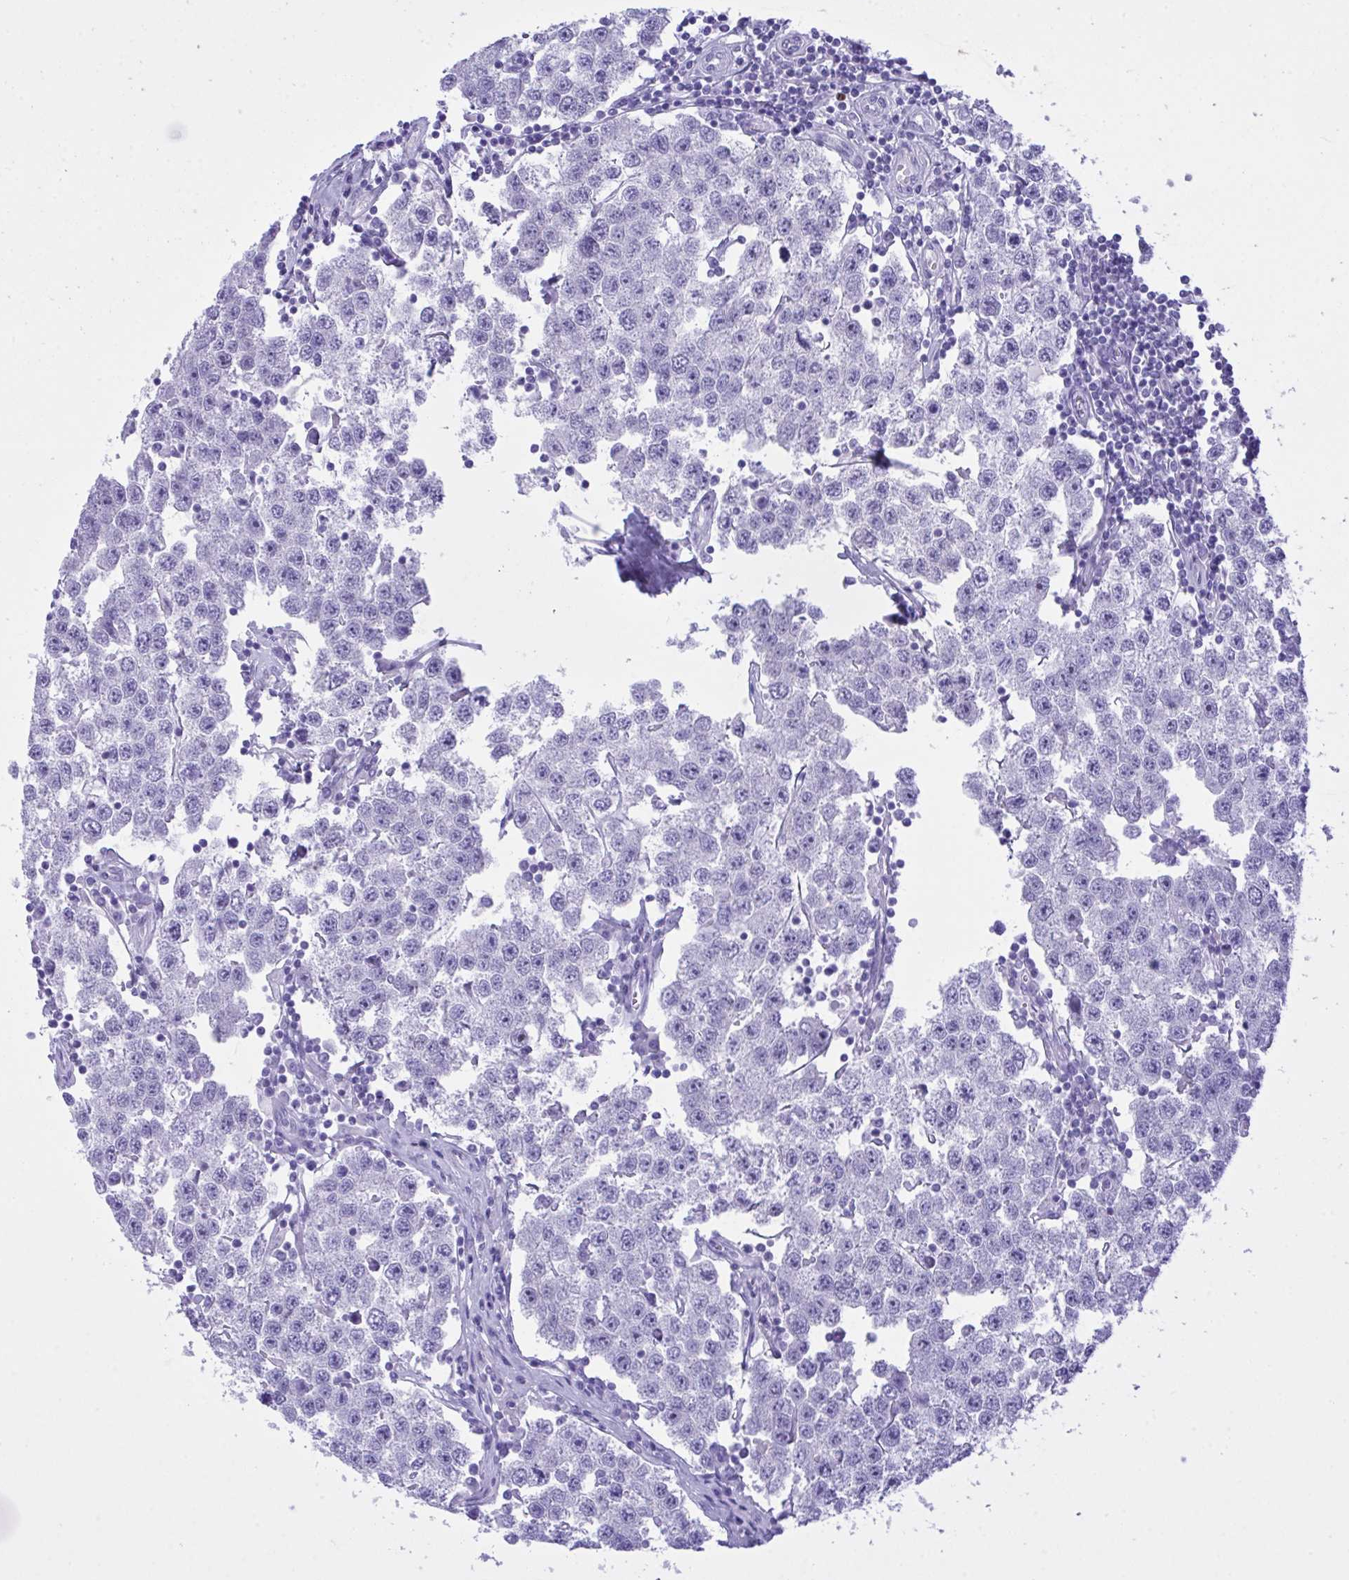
{"staining": {"intensity": "negative", "quantity": "none", "location": "none"}, "tissue": "testis cancer", "cell_type": "Tumor cells", "image_type": "cancer", "snomed": [{"axis": "morphology", "description": "Seminoma, NOS"}, {"axis": "topography", "description": "Testis"}], "caption": "This is a micrograph of immunohistochemistry staining of testis cancer (seminoma), which shows no expression in tumor cells.", "gene": "BEX5", "patient": {"sex": "male", "age": 34}}